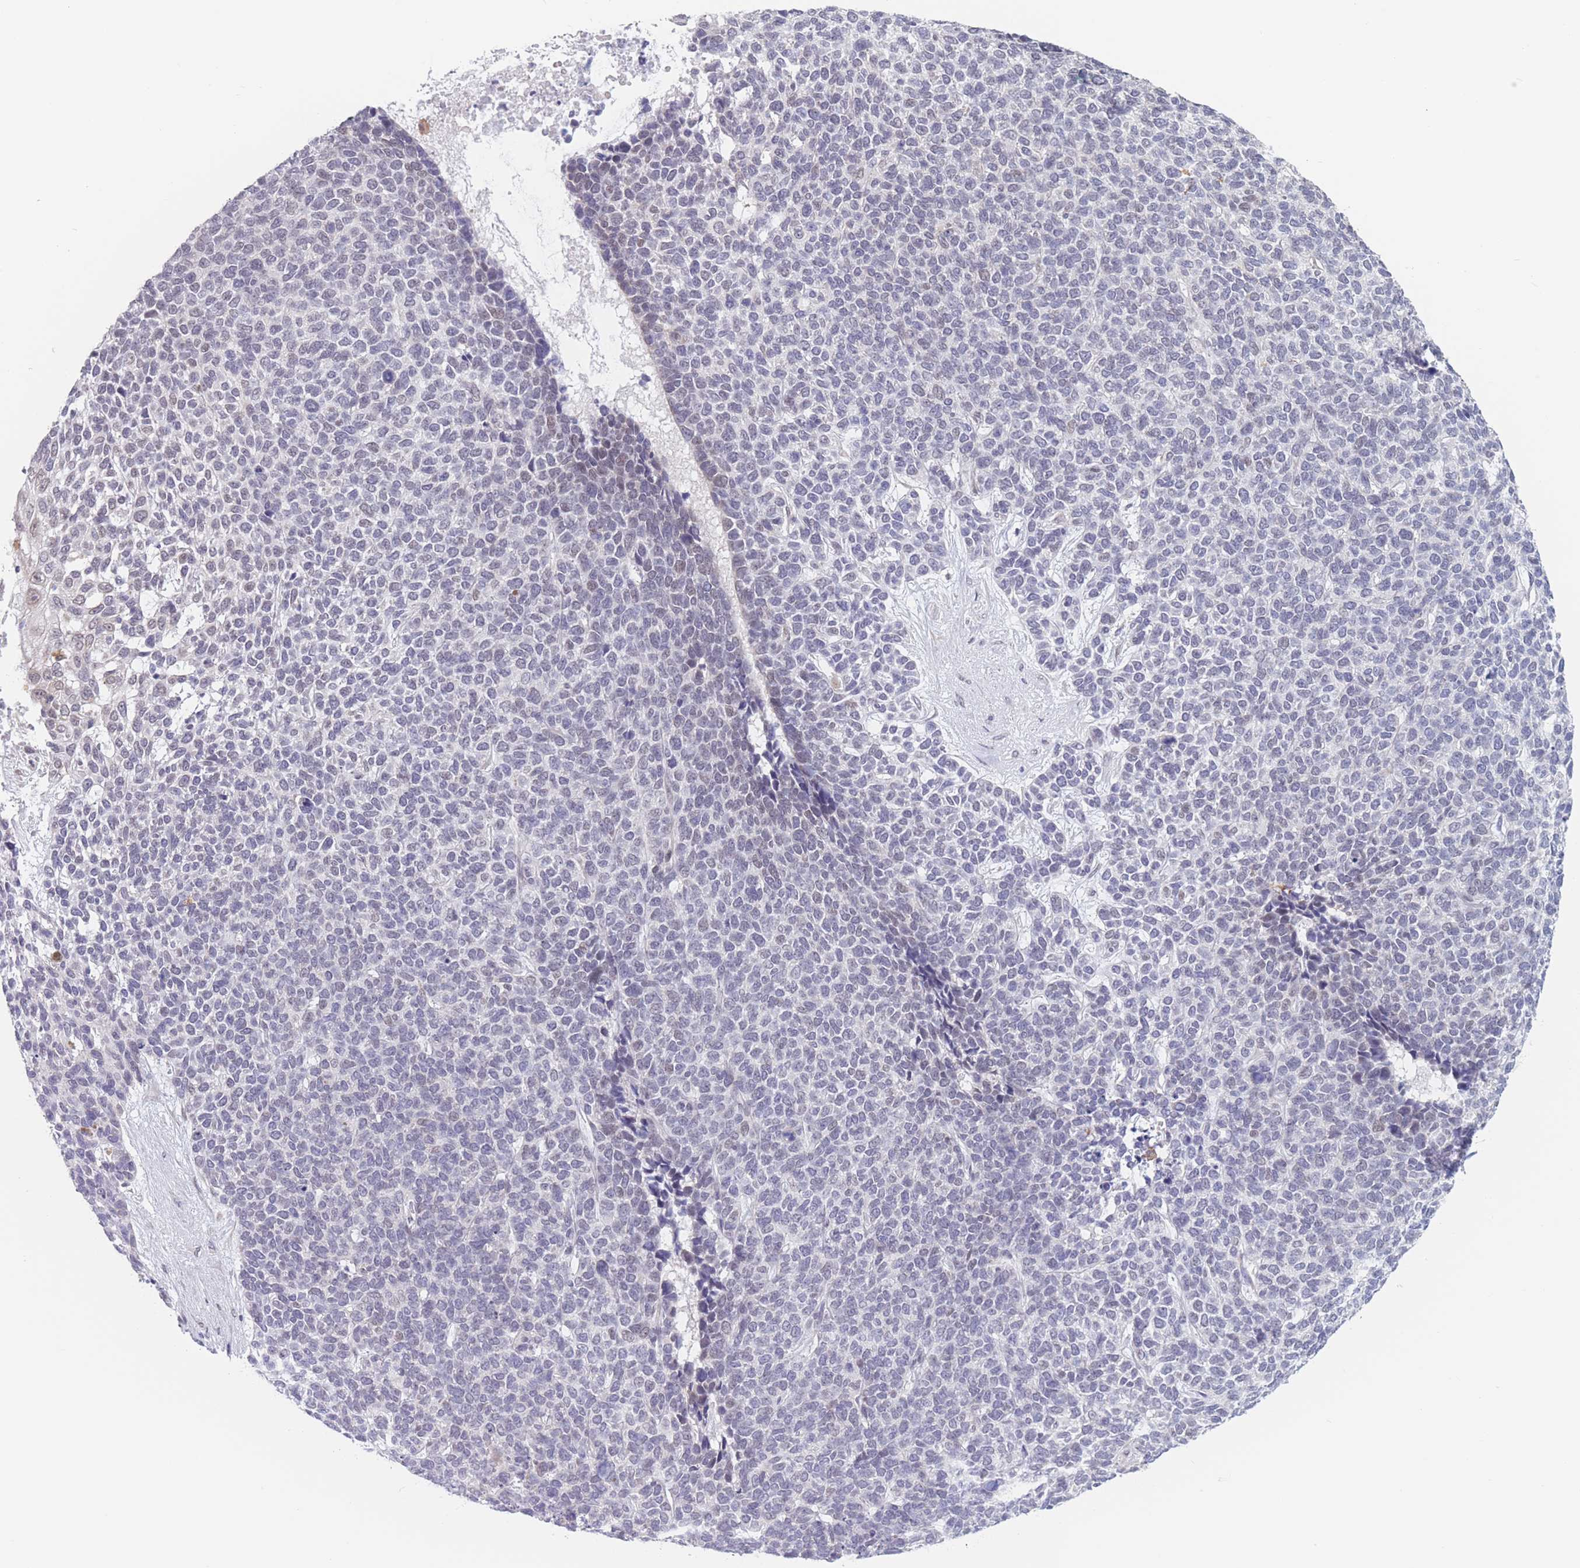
{"staining": {"intensity": "negative", "quantity": "none", "location": "none"}, "tissue": "skin cancer", "cell_type": "Tumor cells", "image_type": "cancer", "snomed": [{"axis": "morphology", "description": "Basal cell carcinoma"}, {"axis": "topography", "description": "Skin"}], "caption": "Tumor cells show no significant staining in skin cancer. The staining was performed using DAB (3,3'-diaminobenzidine) to visualize the protein expression in brown, while the nuclei were stained in blue with hematoxylin (Magnification: 20x).", "gene": "PODXL", "patient": {"sex": "female", "age": 84}}